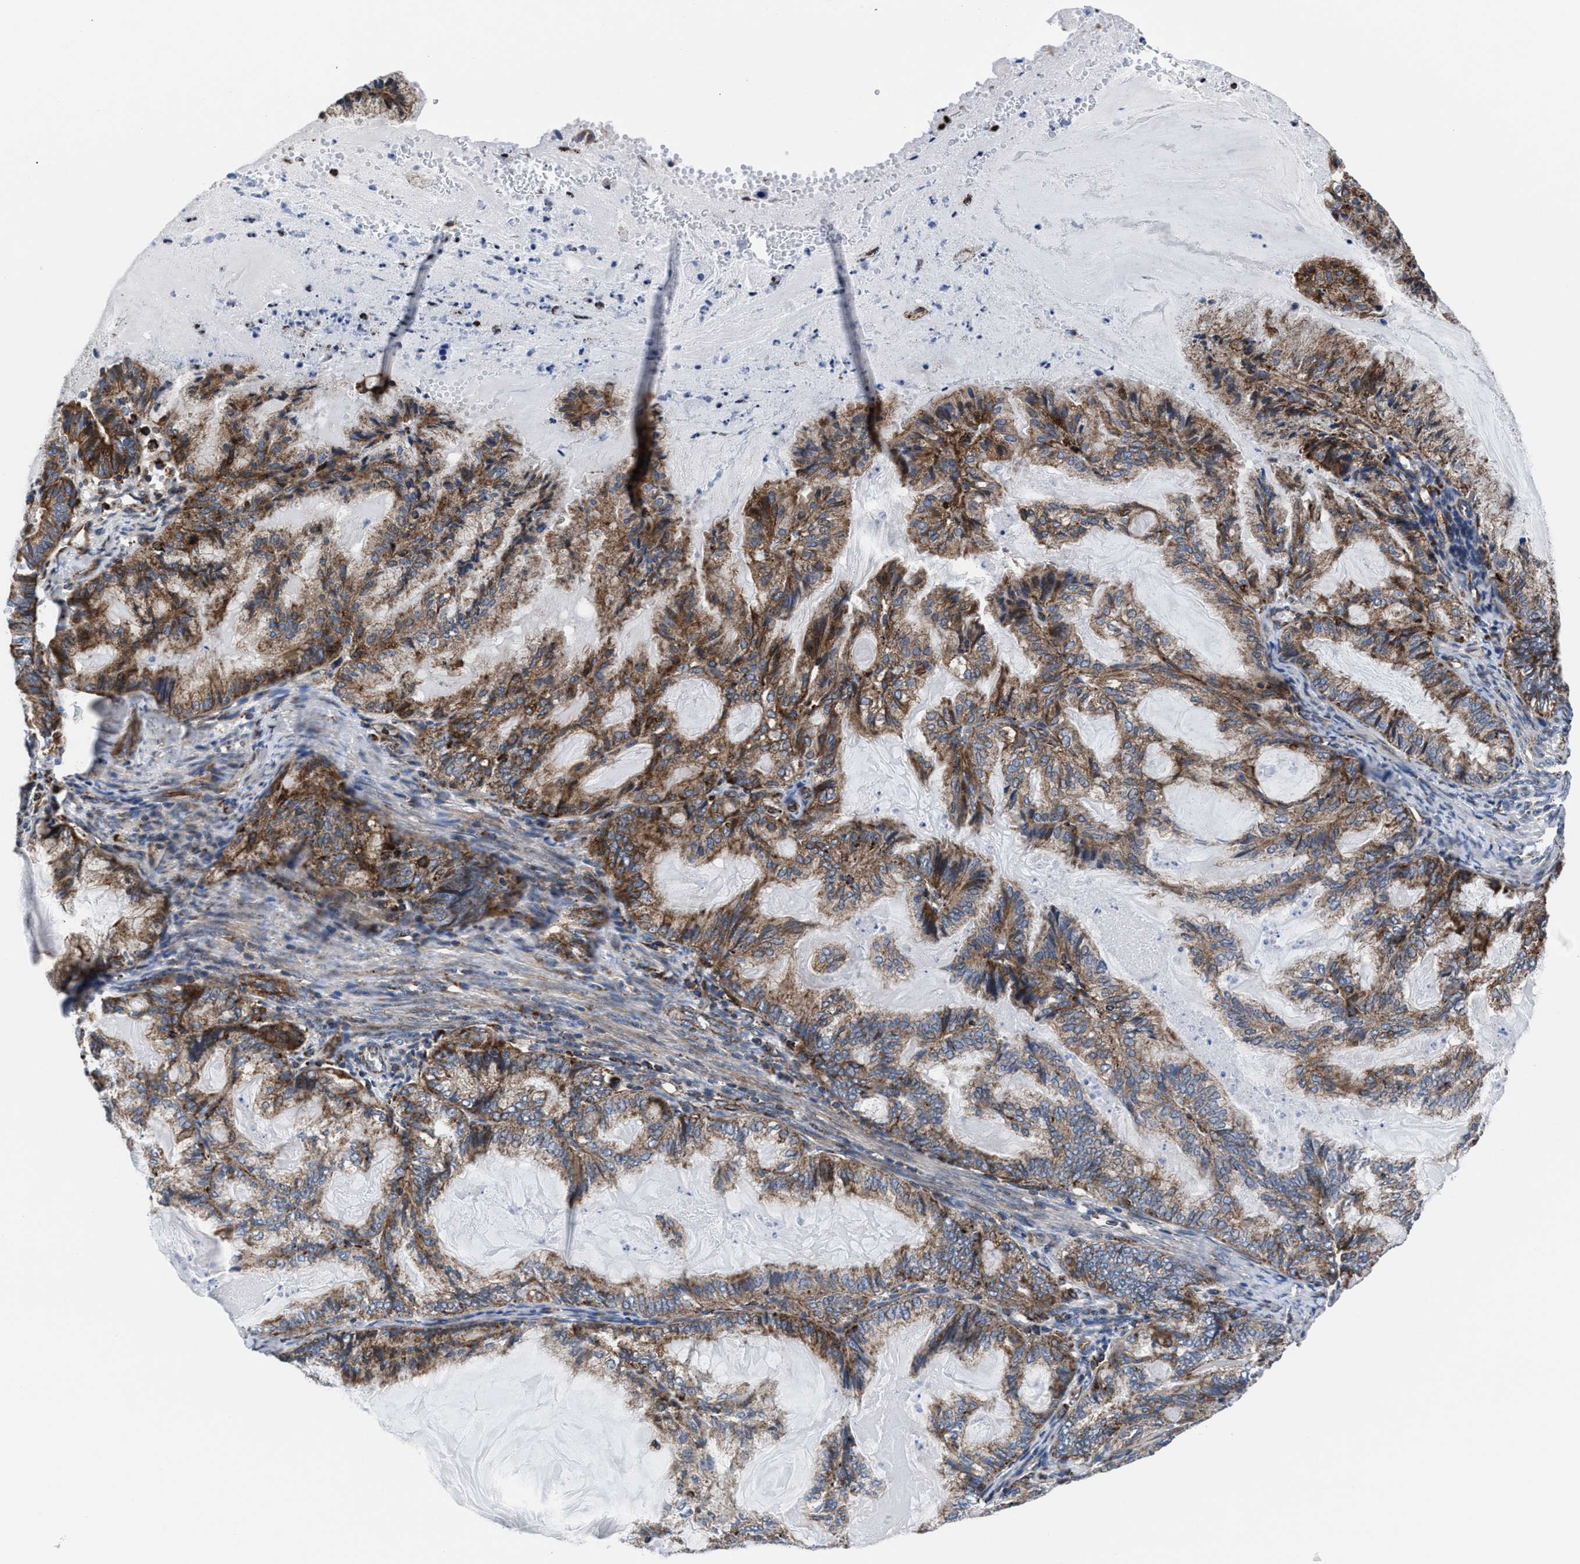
{"staining": {"intensity": "moderate", "quantity": "25%-75%", "location": "cytoplasmic/membranous"}, "tissue": "endometrial cancer", "cell_type": "Tumor cells", "image_type": "cancer", "snomed": [{"axis": "morphology", "description": "Adenocarcinoma, NOS"}, {"axis": "topography", "description": "Endometrium"}], "caption": "IHC image of neoplastic tissue: human endometrial cancer (adenocarcinoma) stained using IHC displays medium levels of moderate protein expression localized specifically in the cytoplasmic/membranous of tumor cells, appearing as a cytoplasmic/membranous brown color.", "gene": "PRR15L", "patient": {"sex": "female", "age": 86}}